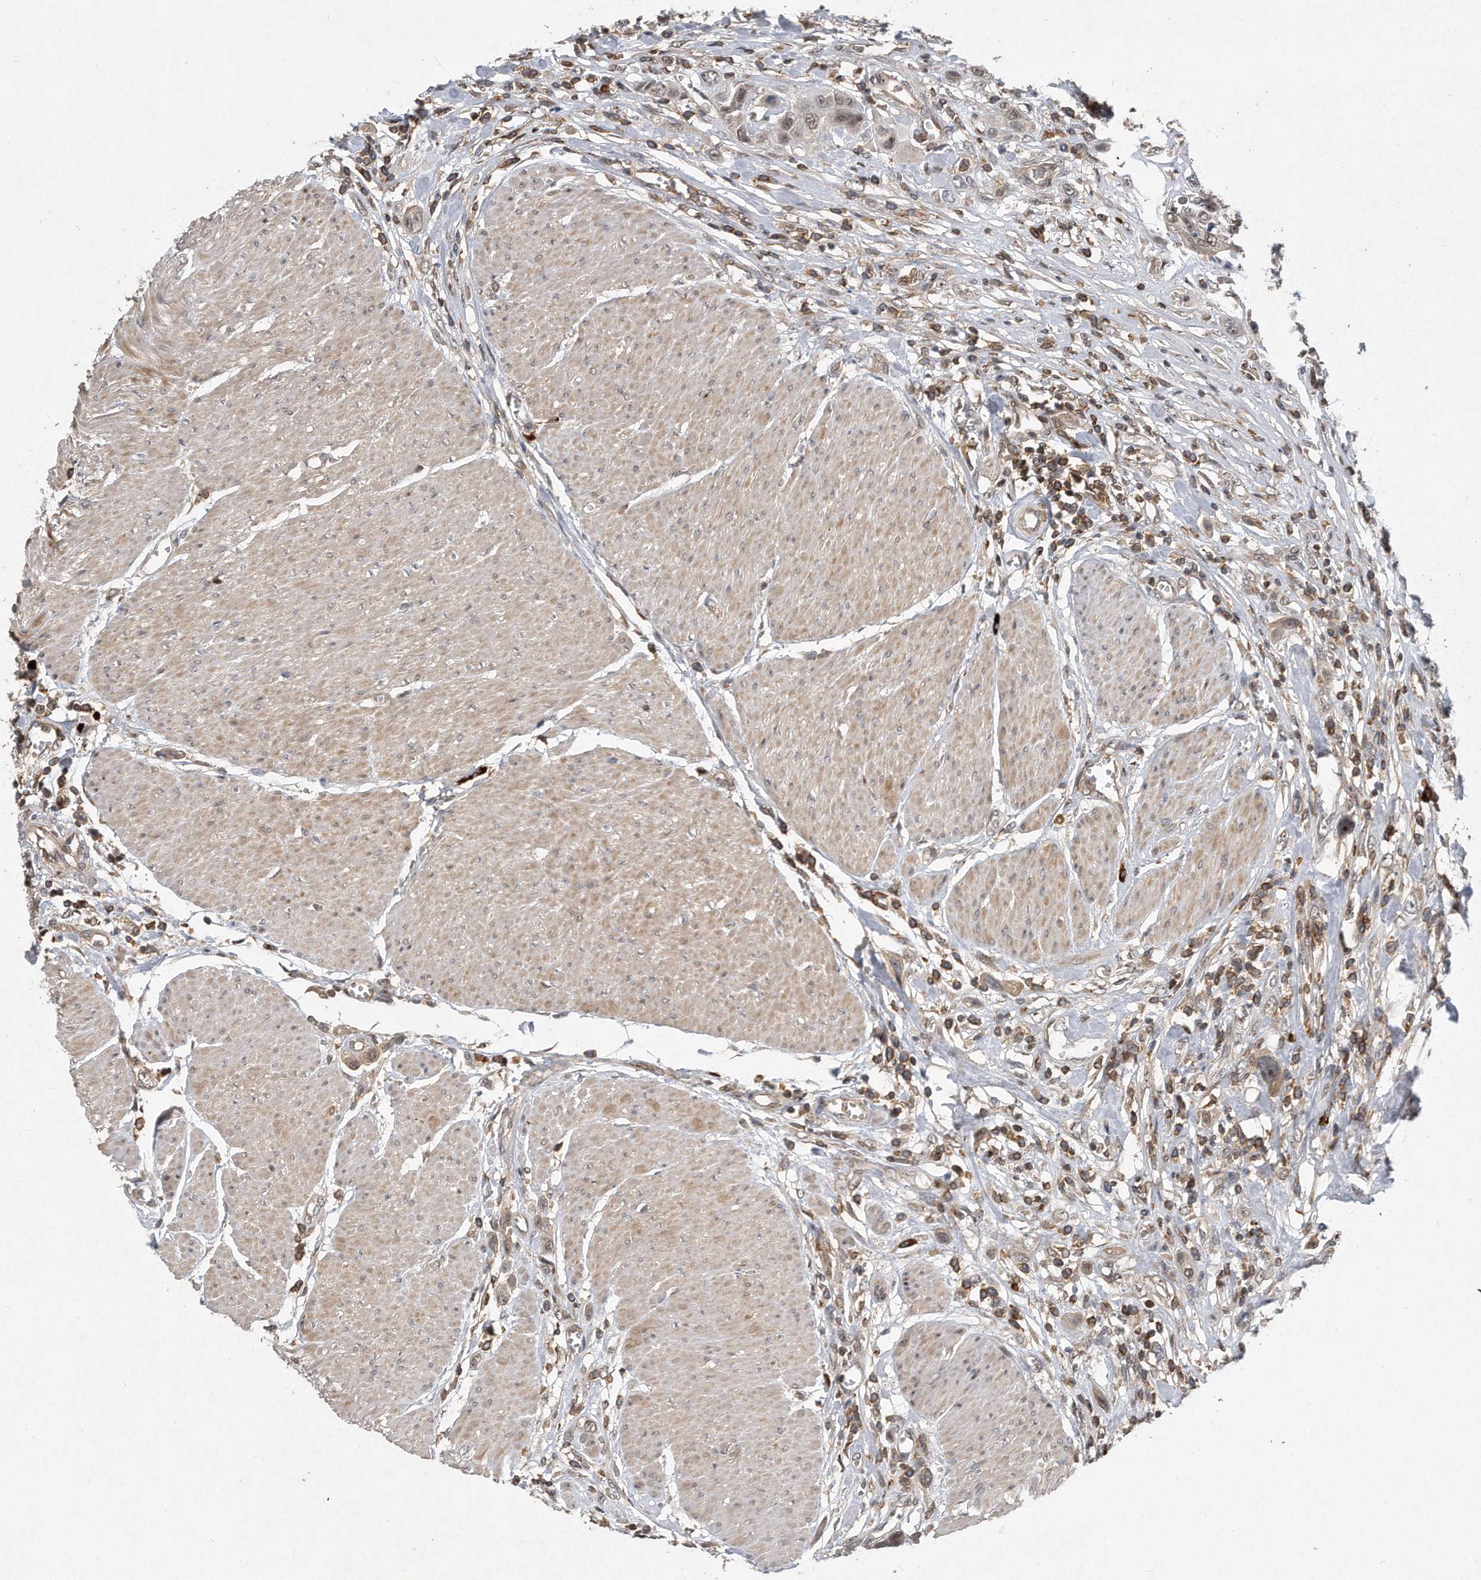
{"staining": {"intensity": "moderate", "quantity": "25%-75%", "location": "cytoplasmic/membranous"}, "tissue": "urothelial cancer", "cell_type": "Tumor cells", "image_type": "cancer", "snomed": [{"axis": "morphology", "description": "Urothelial carcinoma, High grade"}, {"axis": "topography", "description": "Urinary bladder"}], "caption": "A high-resolution histopathology image shows IHC staining of urothelial cancer, which reveals moderate cytoplasmic/membranous positivity in approximately 25%-75% of tumor cells.", "gene": "PGBD2", "patient": {"sex": "male", "age": 50}}